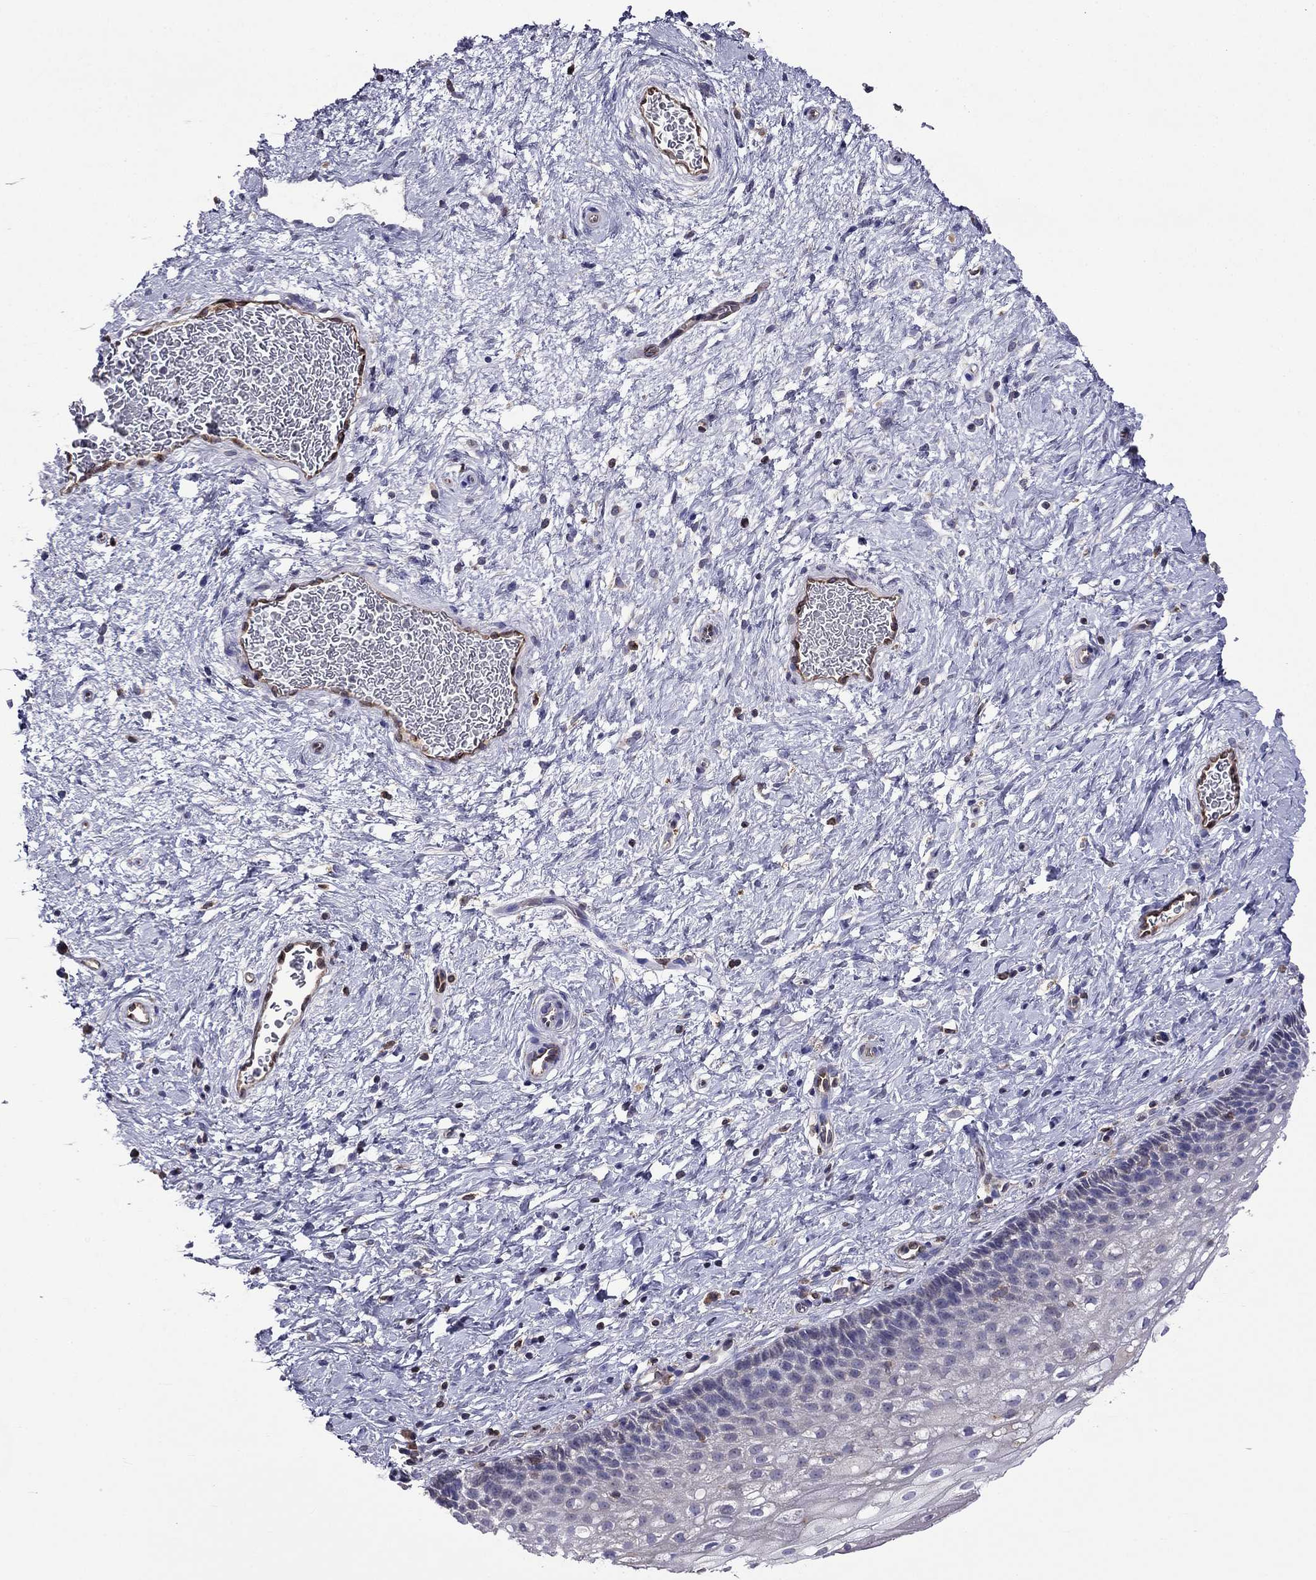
{"staining": {"intensity": "negative", "quantity": "none", "location": "none"}, "tissue": "cervix", "cell_type": "Glandular cells", "image_type": "normal", "snomed": [{"axis": "morphology", "description": "Normal tissue, NOS"}, {"axis": "topography", "description": "Cervix"}], "caption": "Glandular cells are negative for protein expression in unremarkable human cervix. Brightfield microscopy of immunohistochemistry (IHC) stained with DAB (3,3'-diaminobenzidine) (brown) and hematoxylin (blue), captured at high magnification.", "gene": "GNAL", "patient": {"sex": "female", "age": 34}}